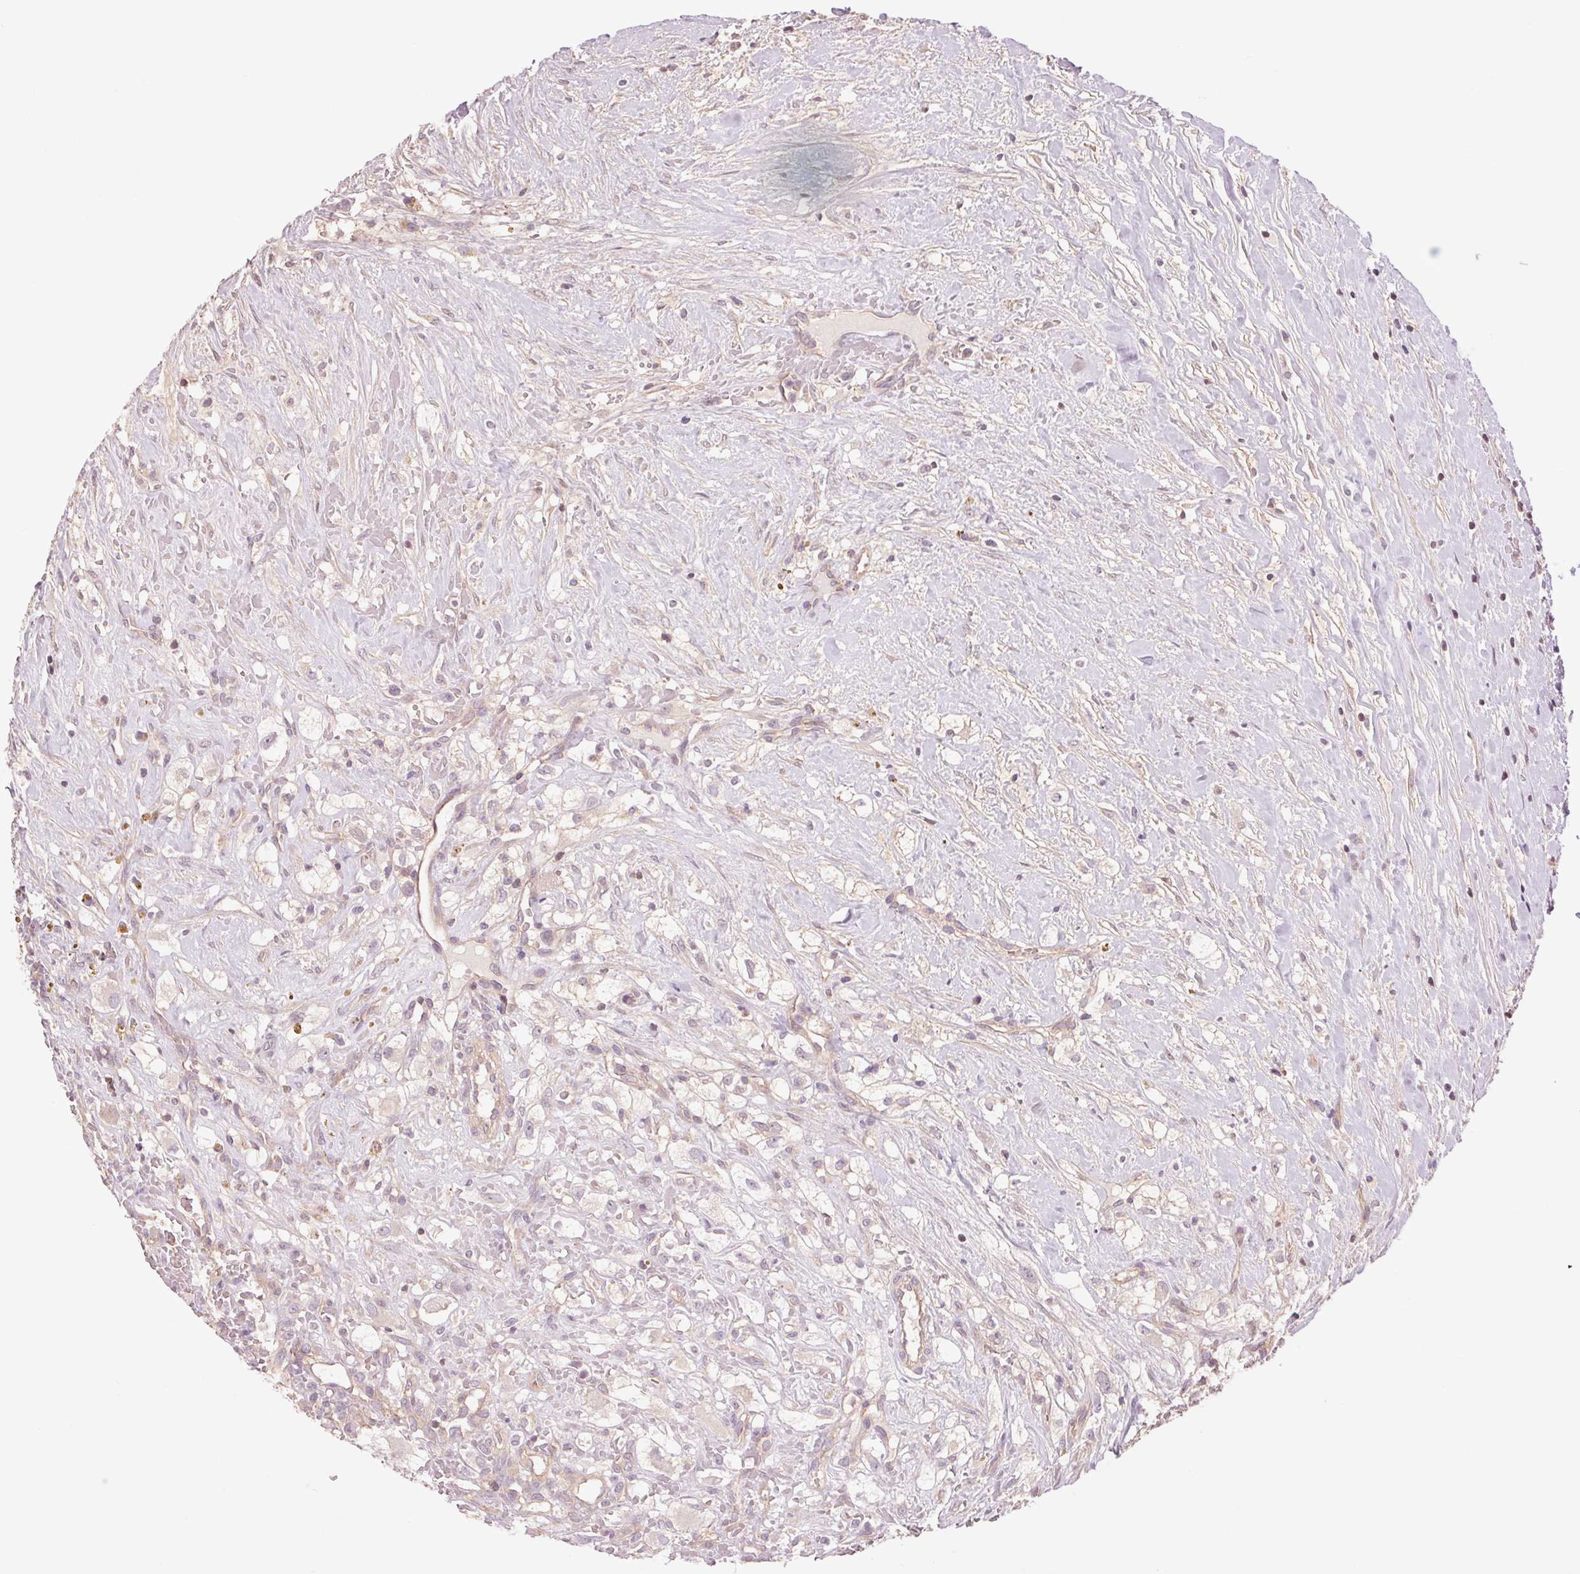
{"staining": {"intensity": "weak", "quantity": "<25%", "location": "cytoplasmic/membranous"}, "tissue": "renal cancer", "cell_type": "Tumor cells", "image_type": "cancer", "snomed": [{"axis": "morphology", "description": "Adenocarcinoma, NOS"}, {"axis": "topography", "description": "Kidney"}], "caption": "IHC histopathology image of renal adenocarcinoma stained for a protein (brown), which demonstrates no positivity in tumor cells.", "gene": "SH3RF2", "patient": {"sex": "male", "age": 59}}